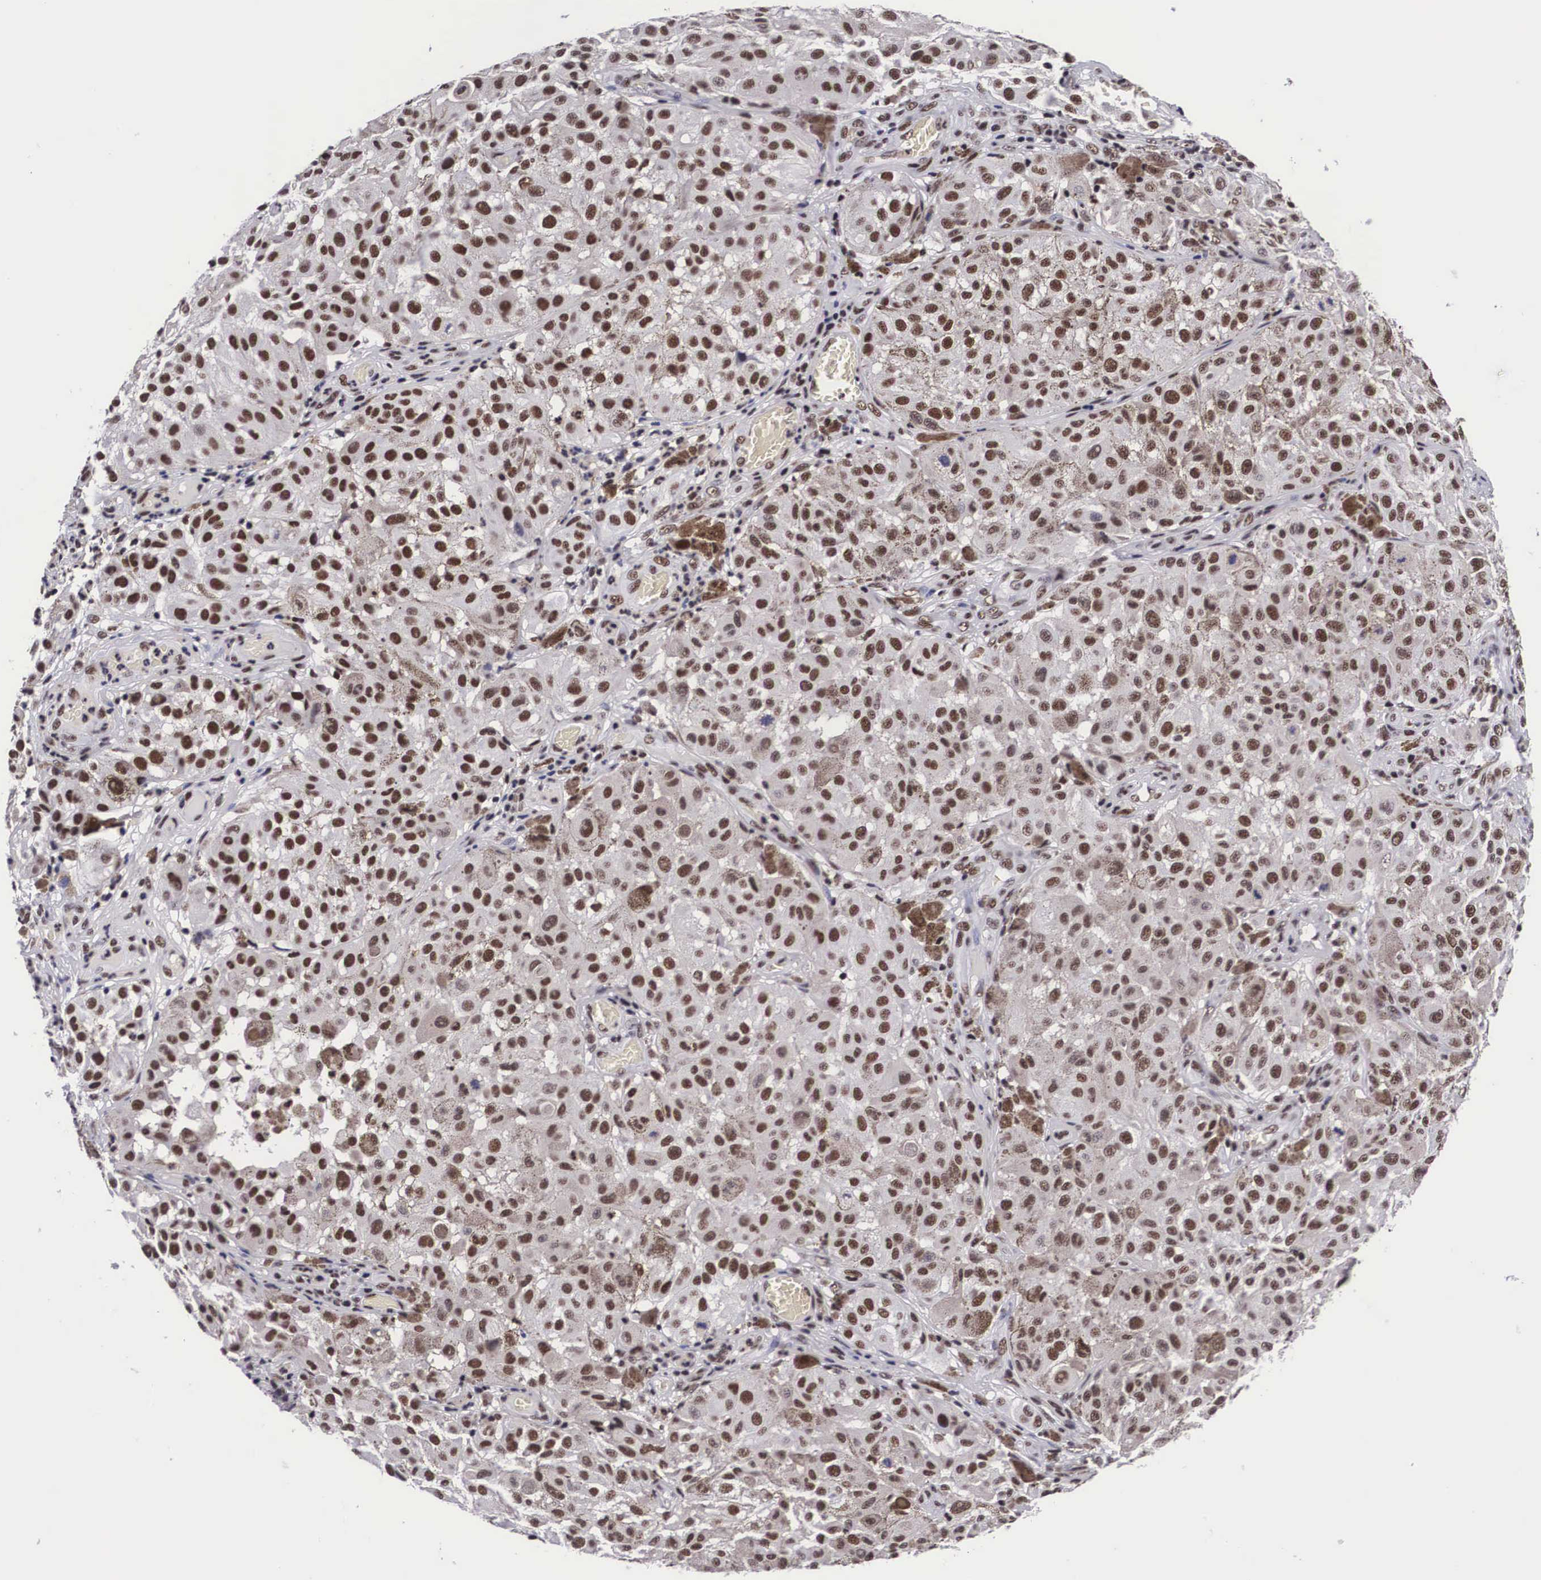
{"staining": {"intensity": "moderate", "quantity": ">75%", "location": "nuclear"}, "tissue": "melanoma", "cell_type": "Tumor cells", "image_type": "cancer", "snomed": [{"axis": "morphology", "description": "Malignant melanoma, NOS"}, {"axis": "topography", "description": "Skin"}], "caption": "Protein analysis of melanoma tissue displays moderate nuclear expression in approximately >75% of tumor cells.", "gene": "SF3A1", "patient": {"sex": "female", "age": 64}}